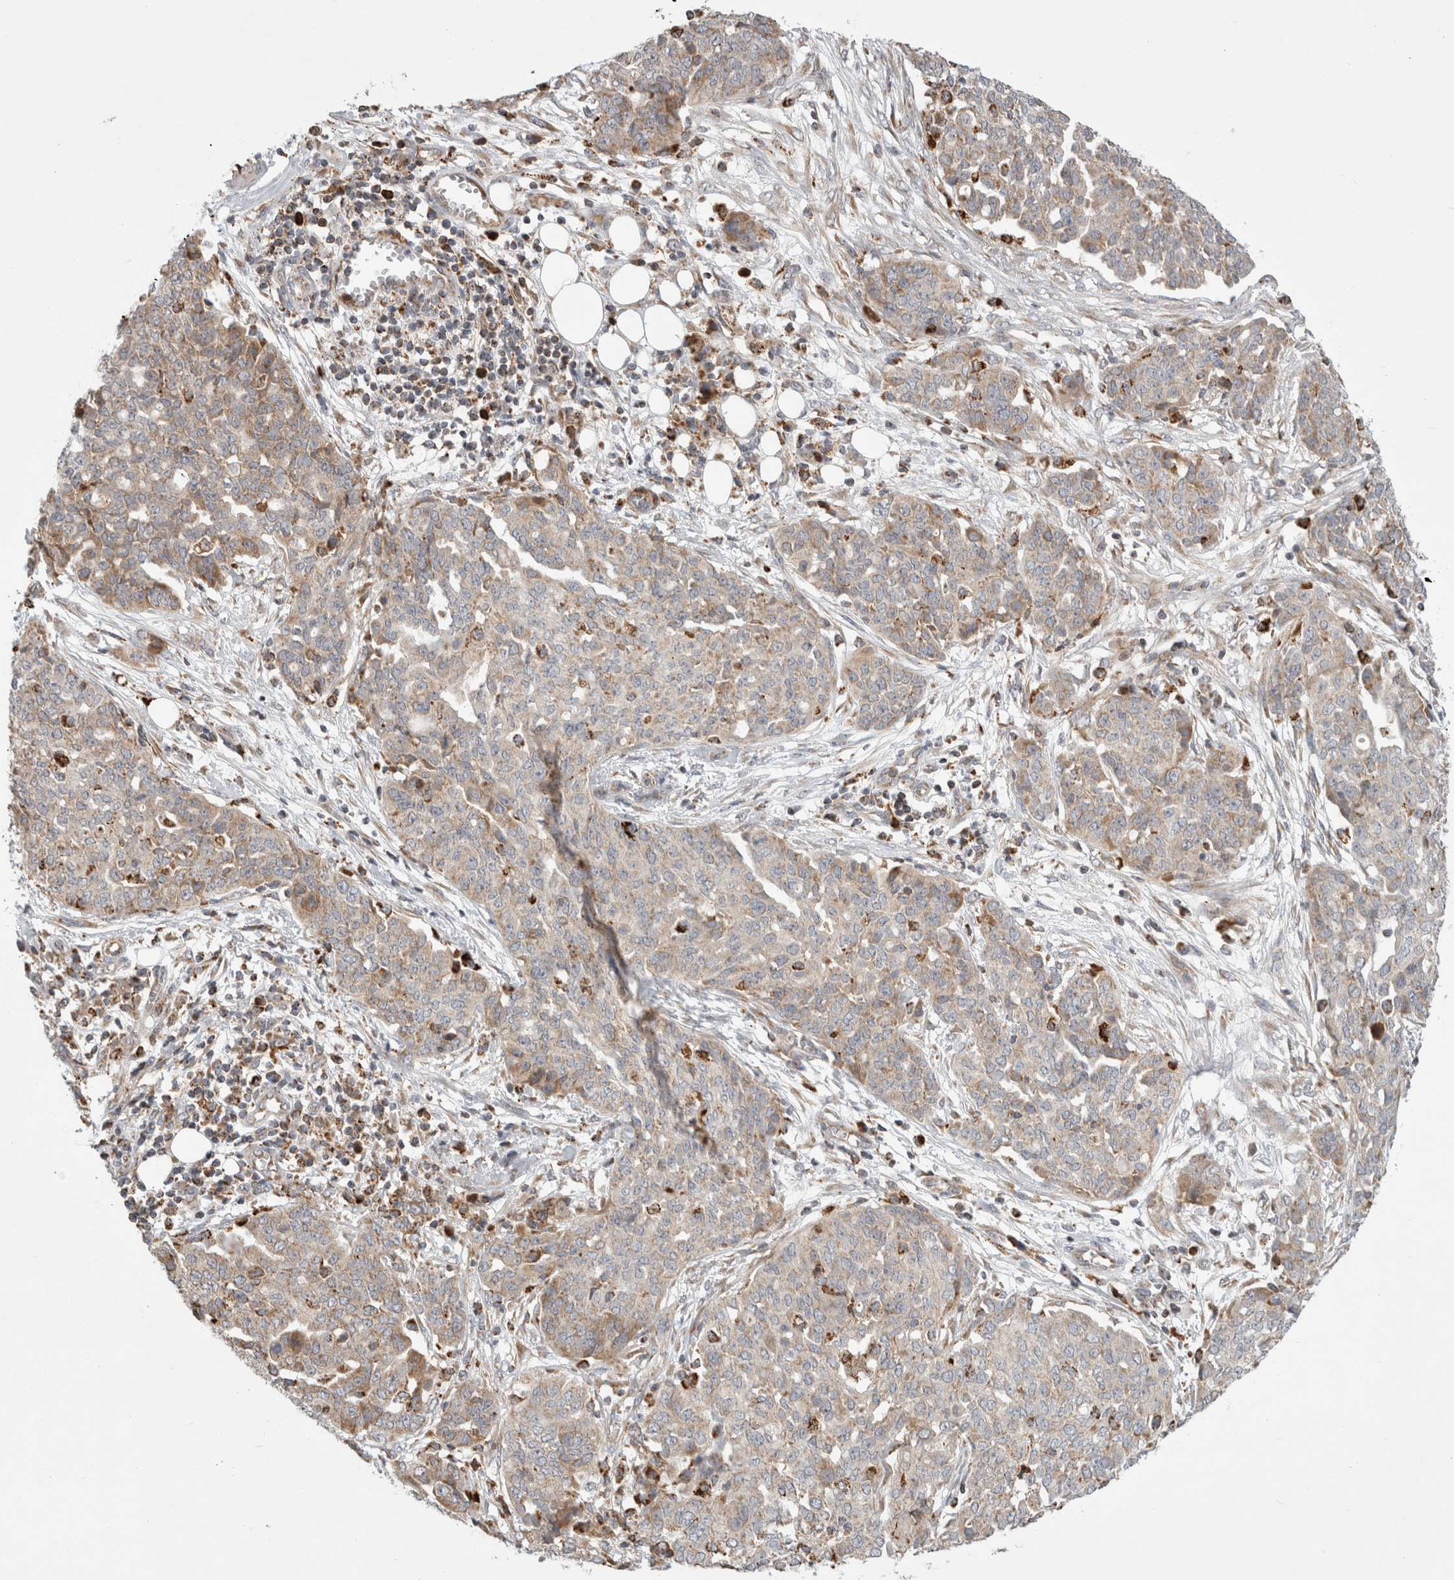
{"staining": {"intensity": "weak", "quantity": ">75%", "location": "cytoplasmic/membranous"}, "tissue": "ovarian cancer", "cell_type": "Tumor cells", "image_type": "cancer", "snomed": [{"axis": "morphology", "description": "Cystadenocarcinoma, serous, NOS"}, {"axis": "topography", "description": "Soft tissue"}, {"axis": "topography", "description": "Ovary"}], "caption": "Approximately >75% of tumor cells in ovarian cancer reveal weak cytoplasmic/membranous protein positivity as visualized by brown immunohistochemical staining.", "gene": "HROB", "patient": {"sex": "female", "age": 57}}